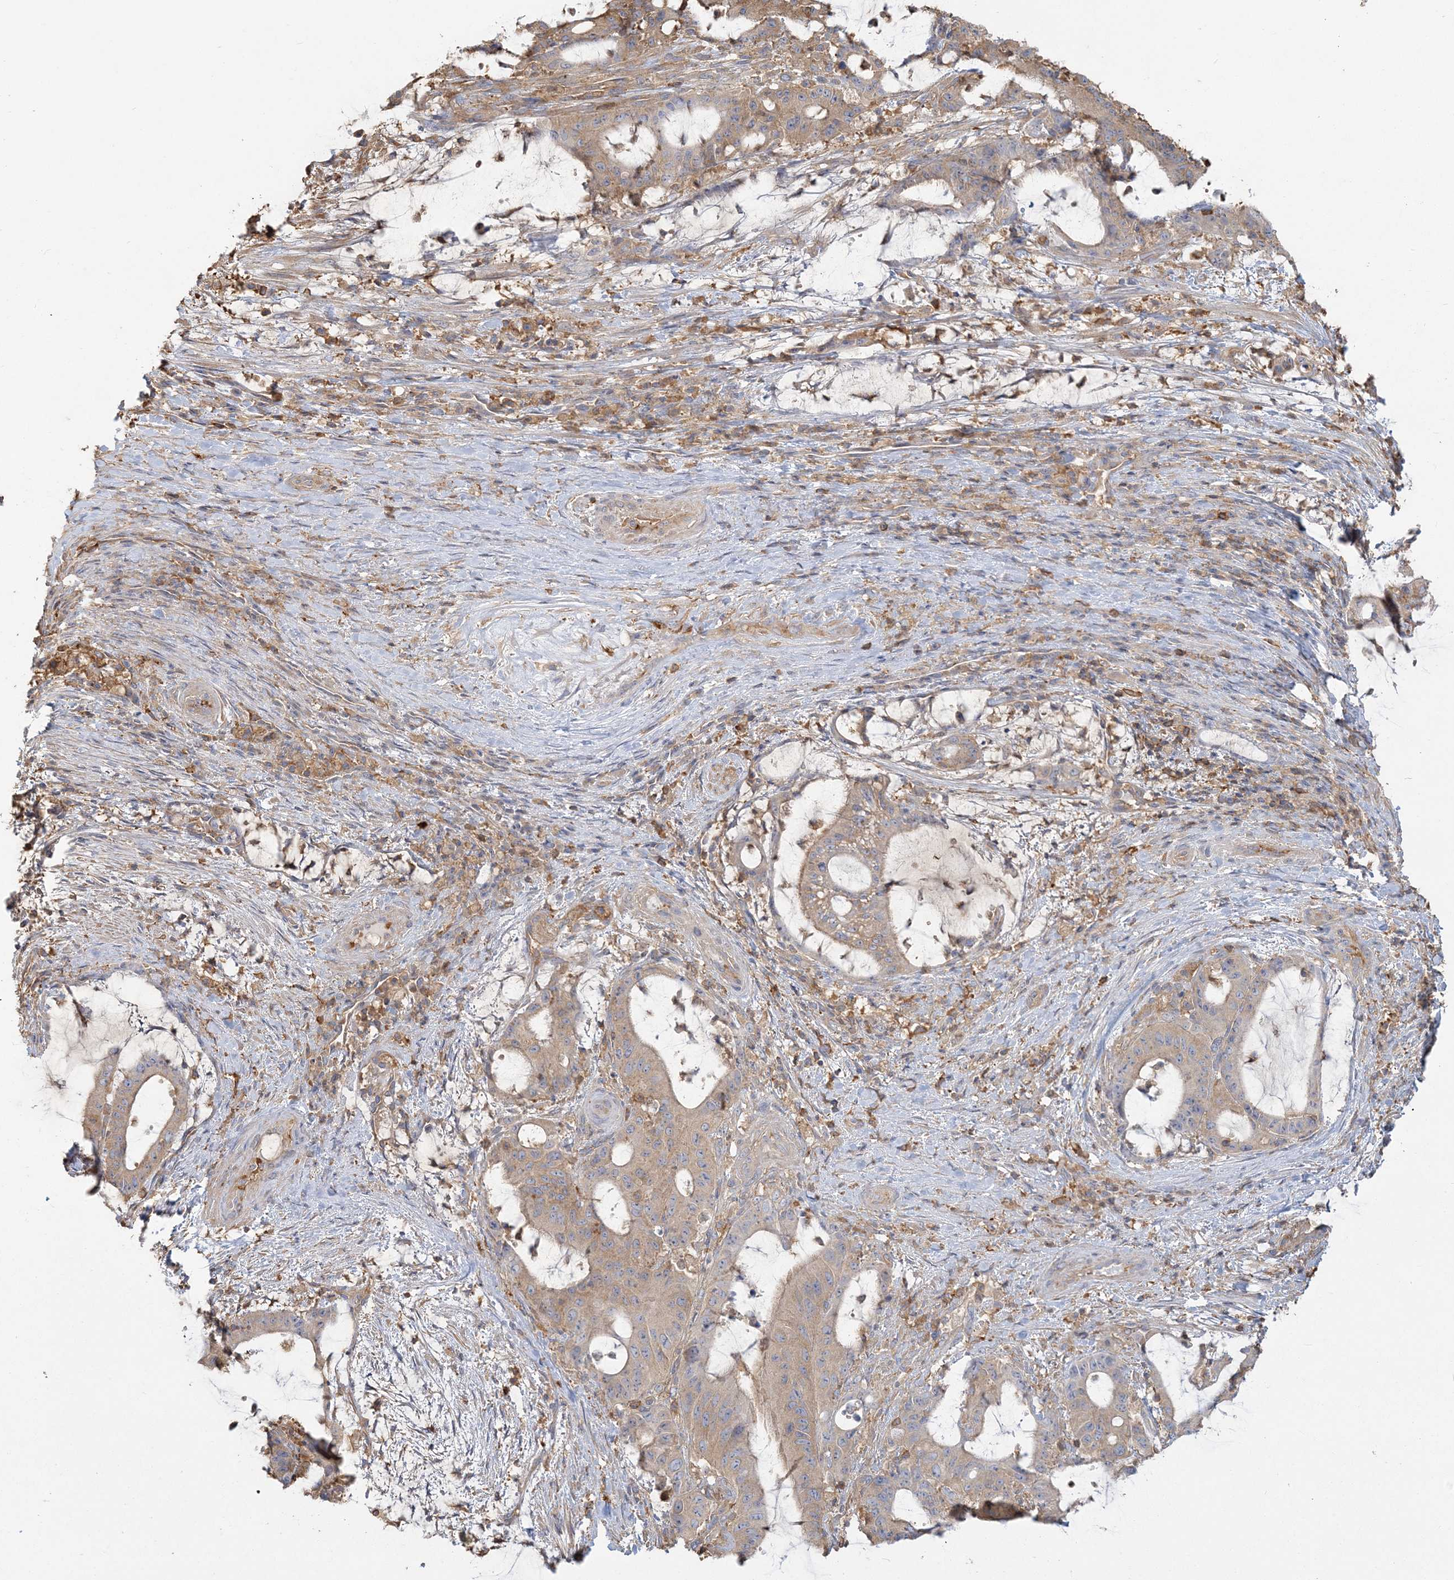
{"staining": {"intensity": "weak", "quantity": "25%-75%", "location": "cytoplasmic/membranous"}, "tissue": "liver cancer", "cell_type": "Tumor cells", "image_type": "cancer", "snomed": [{"axis": "morphology", "description": "Normal tissue, NOS"}, {"axis": "morphology", "description": "Cholangiocarcinoma"}, {"axis": "topography", "description": "Liver"}, {"axis": "topography", "description": "Peripheral nerve tissue"}], "caption": "High-magnification brightfield microscopy of liver cancer (cholangiocarcinoma) stained with DAB (brown) and counterstained with hematoxylin (blue). tumor cells exhibit weak cytoplasmic/membranous expression is appreciated in approximately25%-75% of cells.", "gene": "ANKS1A", "patient": {"sex": "female", "age": 73}}